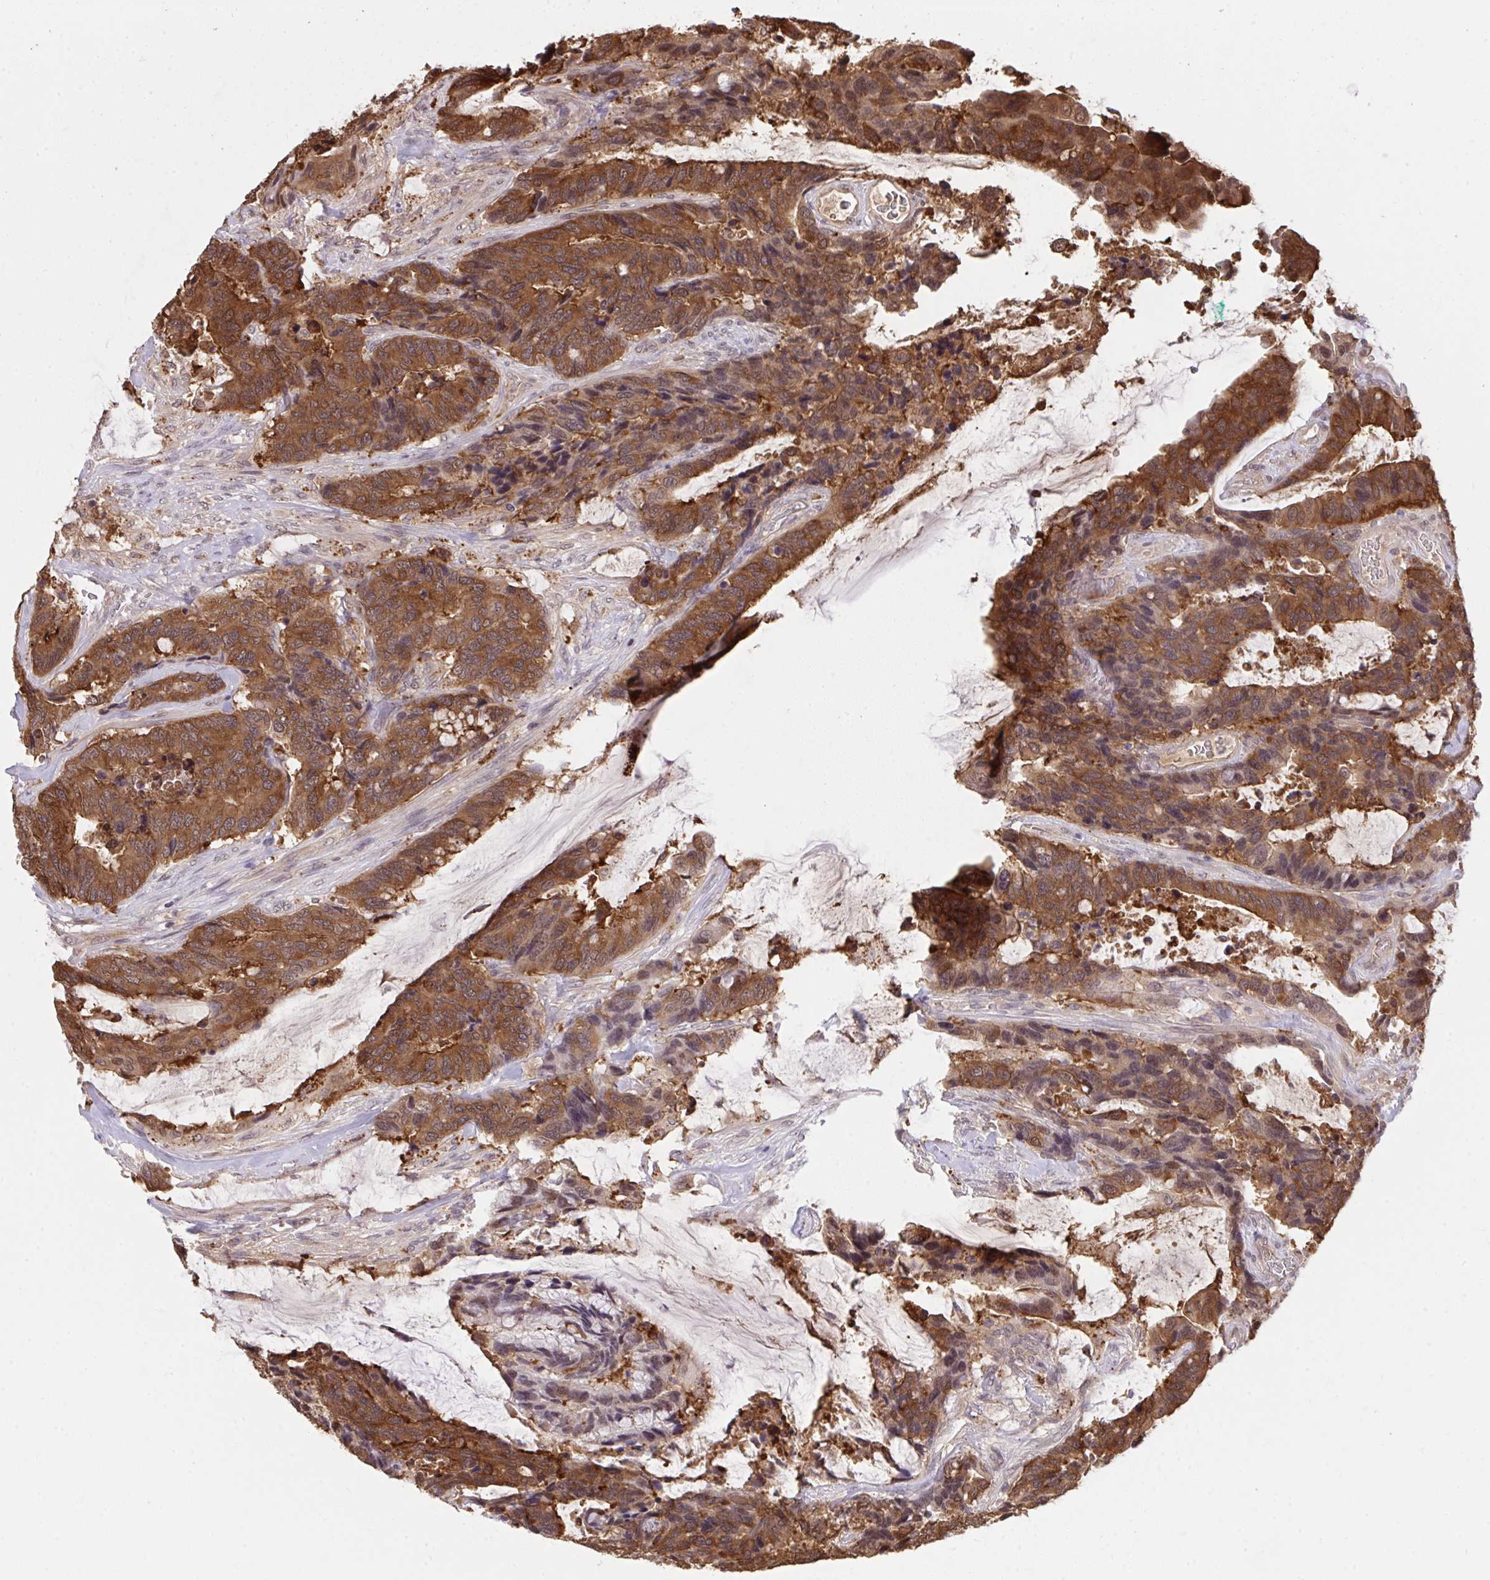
{"staining": {"intensity": "strong", "quantity": ">75%", "location": "cytoplasmic/membranous"}, "tissue": "colorectal cancer", "cell_type": "Tumor cells", "image_type": "cancer", "snomed": [{"axis": "morphology", "description": "Adenocarcinoma, NOS"}, {"axis": "topography", "description": "Rectum"}], "caption": "Colorectal adenocarcinoma stained for a protein (brown) demonstrates strong cytoplasmic/membranous positive staining in about >75% of tumor cells.", "gene": "C12orf57", "patient": {"sex": "female", "age": 59}}